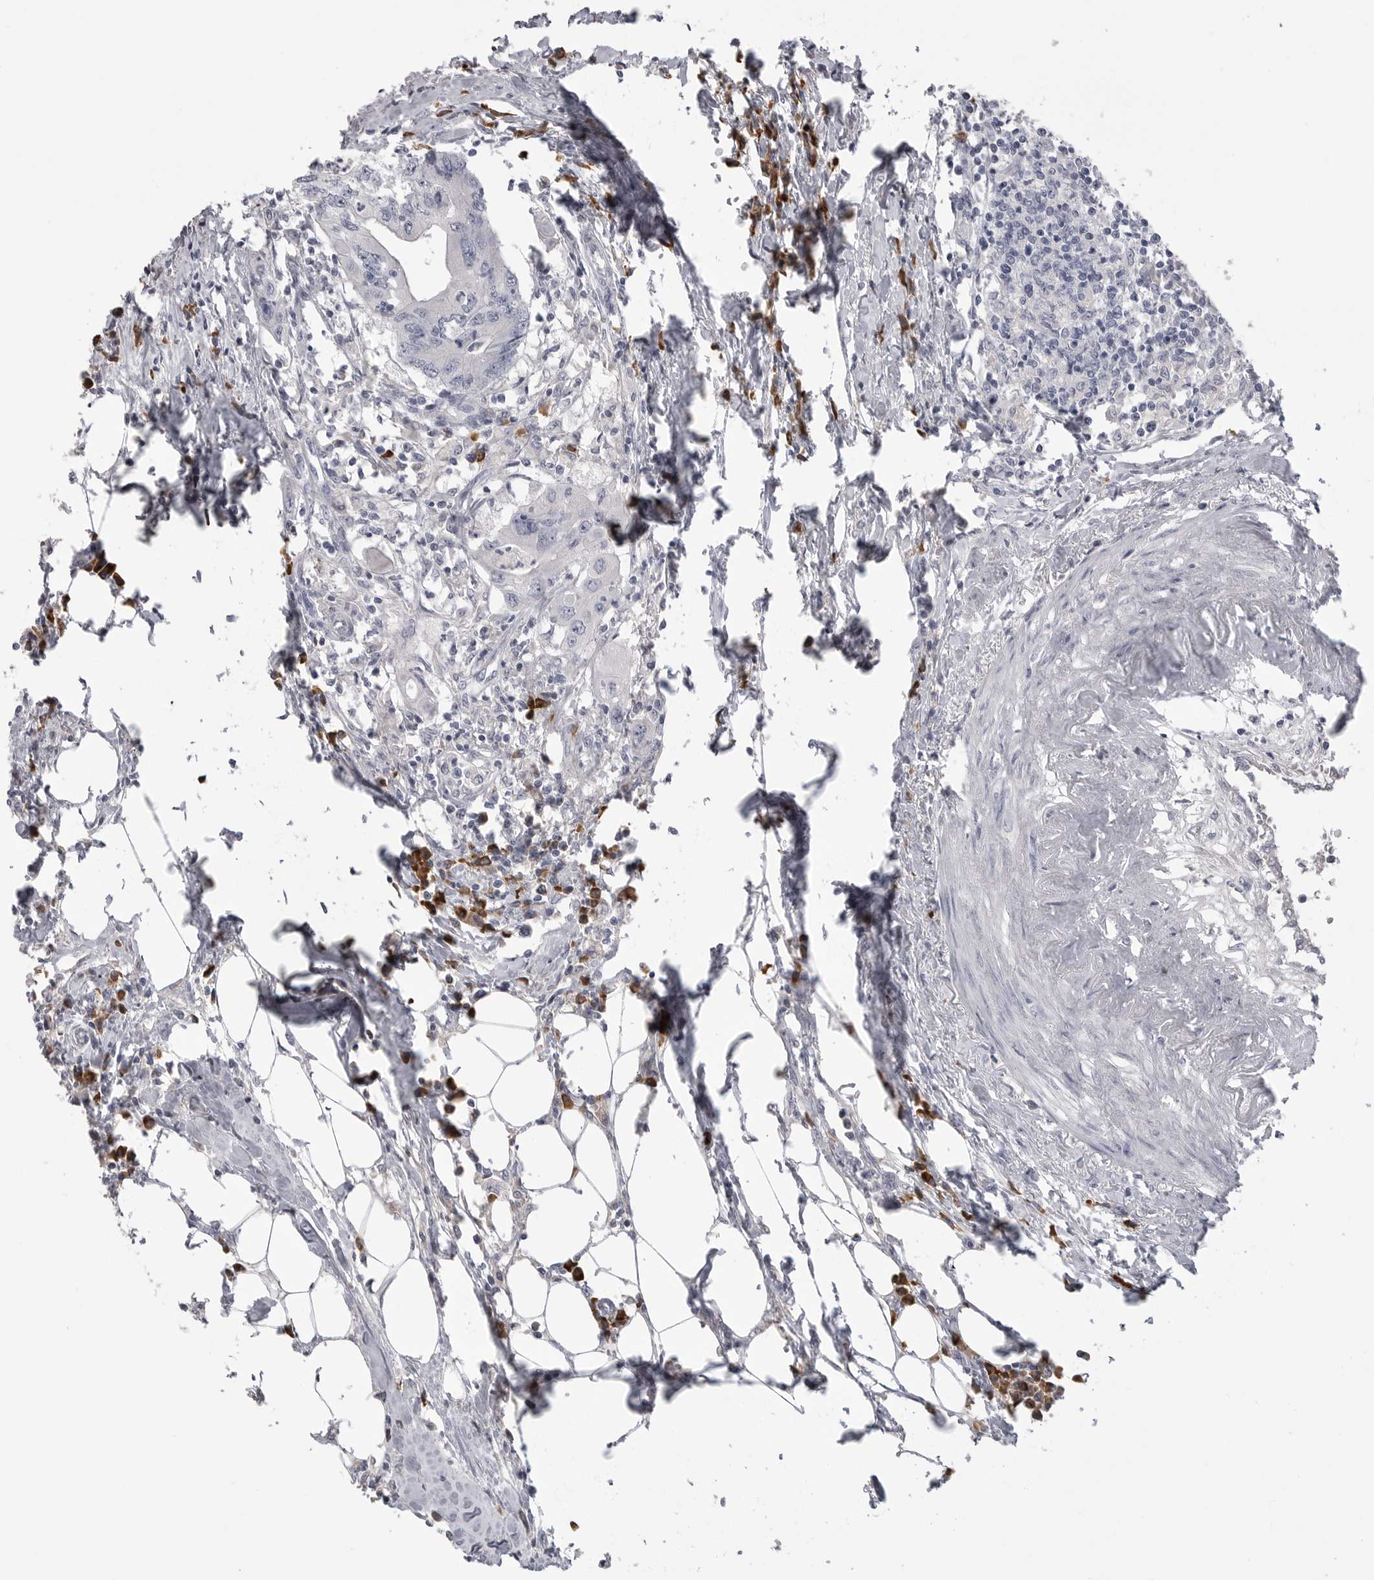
{"staining": {"intensity": "negative", "quantity": "none", "location": "none"}, "tissue": "colorectal cancer", "cell_type": "Tumor cells", "image_type": "cancer", "snomed": [{"axis": "morphology", "description": "Adenocarcinoma, NOS"}, {"axis": "topography", "description": "Colon"}], "caption": "The image displays no significant expression in tumor cells of colorectal cancer.", "gene": "FKBP2", "patient": {"sex": "male", "age": 71}}